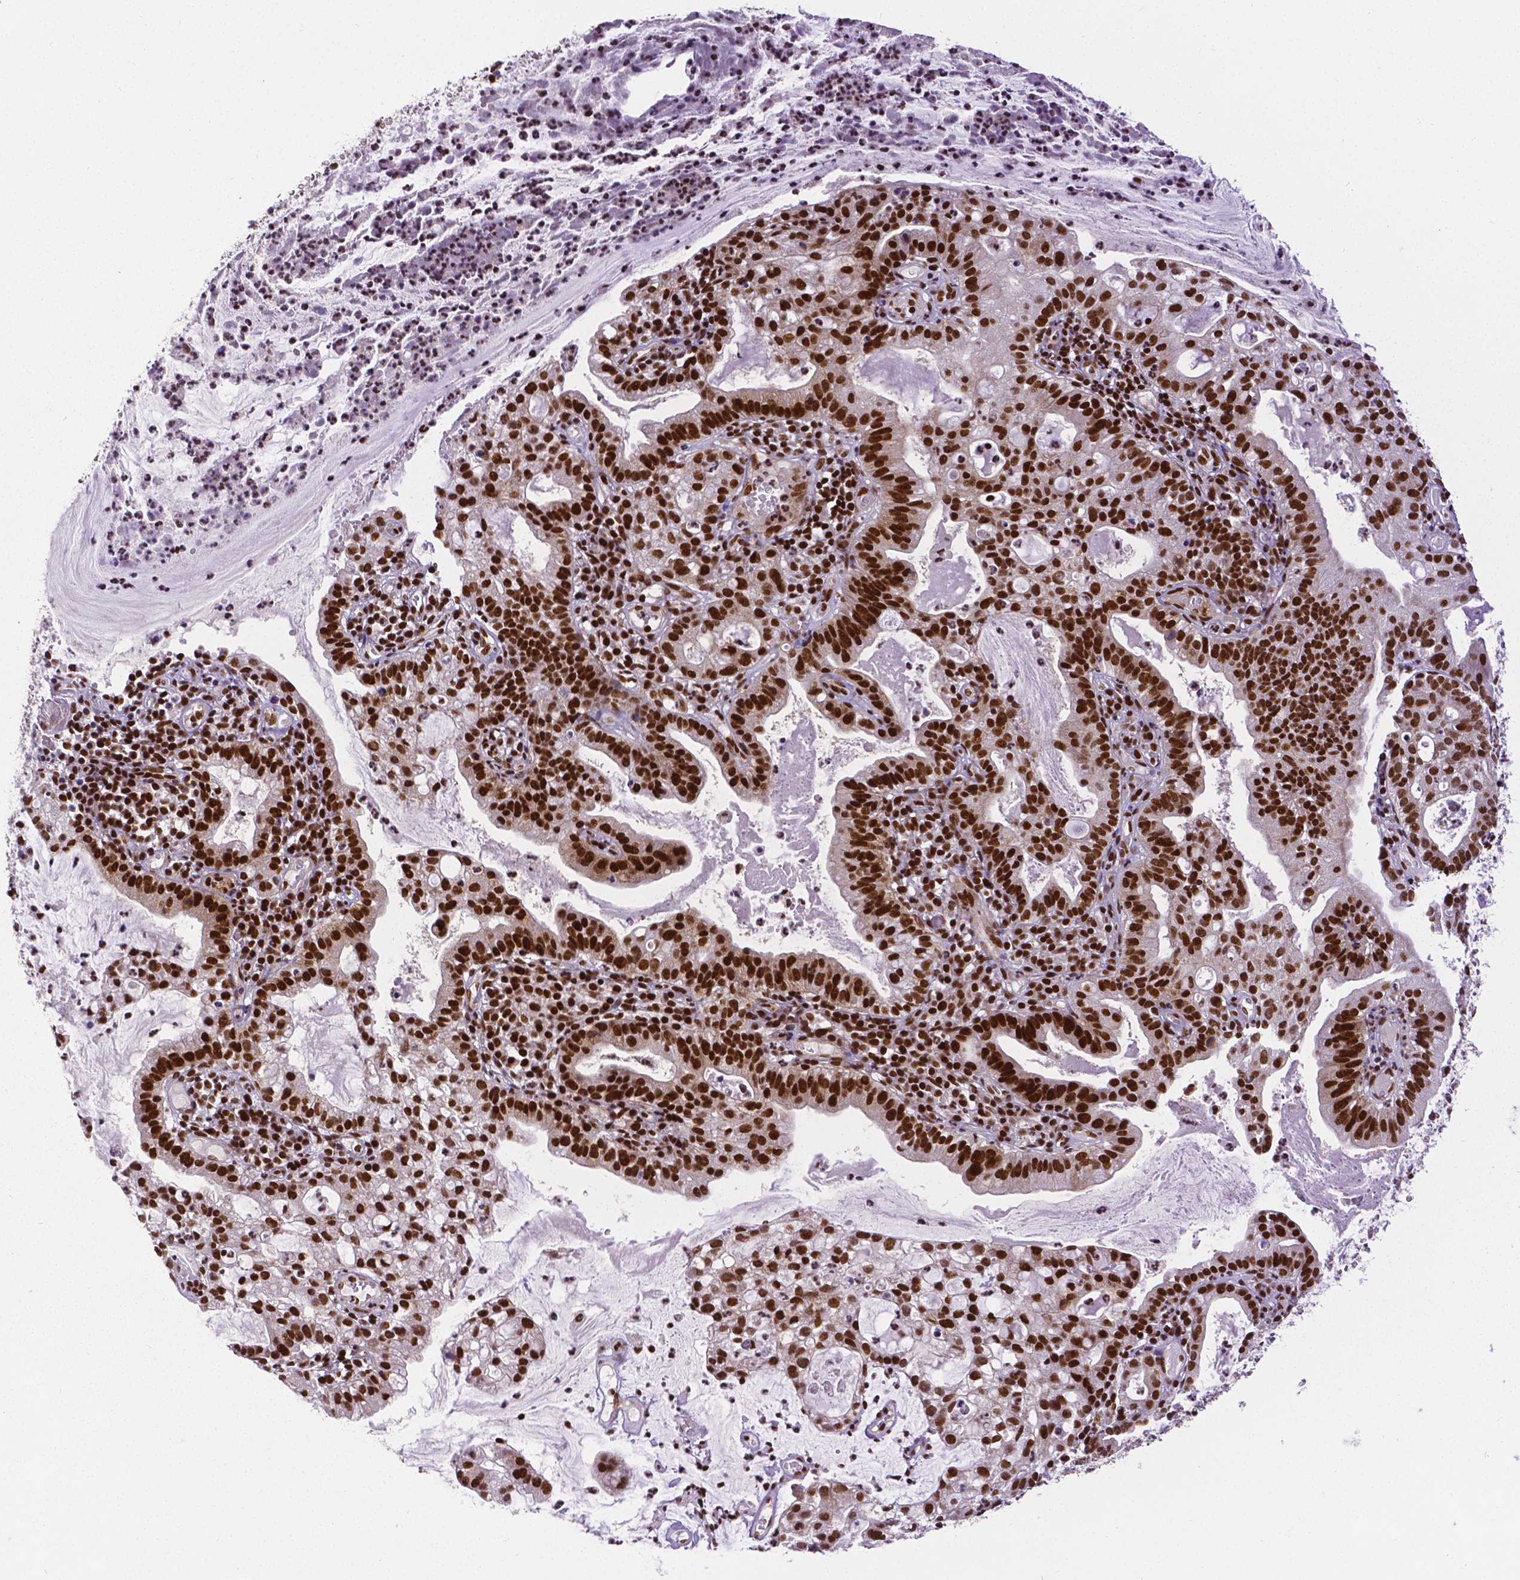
{"staining": {"intensity": "strong", "quantity": ">75%", "location": "nuclear"}, "tissue": "cervical cancer", "cell_type": "Tumor cells", "image_type": "cancer", "snomed": [{"axis": "morphology", "description": "Adenocarcinoma, NOS"}, {"axis": "topography", "description": "Cervix"}], "caption": "Immunohistochemistry (DAB (3,3'-diaminobenzidine)) staining of human cervical cancer (adenocarcinoma) shows strong nuclear protein expression in approximately >75% of tumor cells.", "gene": "CTCF", "patient": {"sex": "female", "age": 41}}